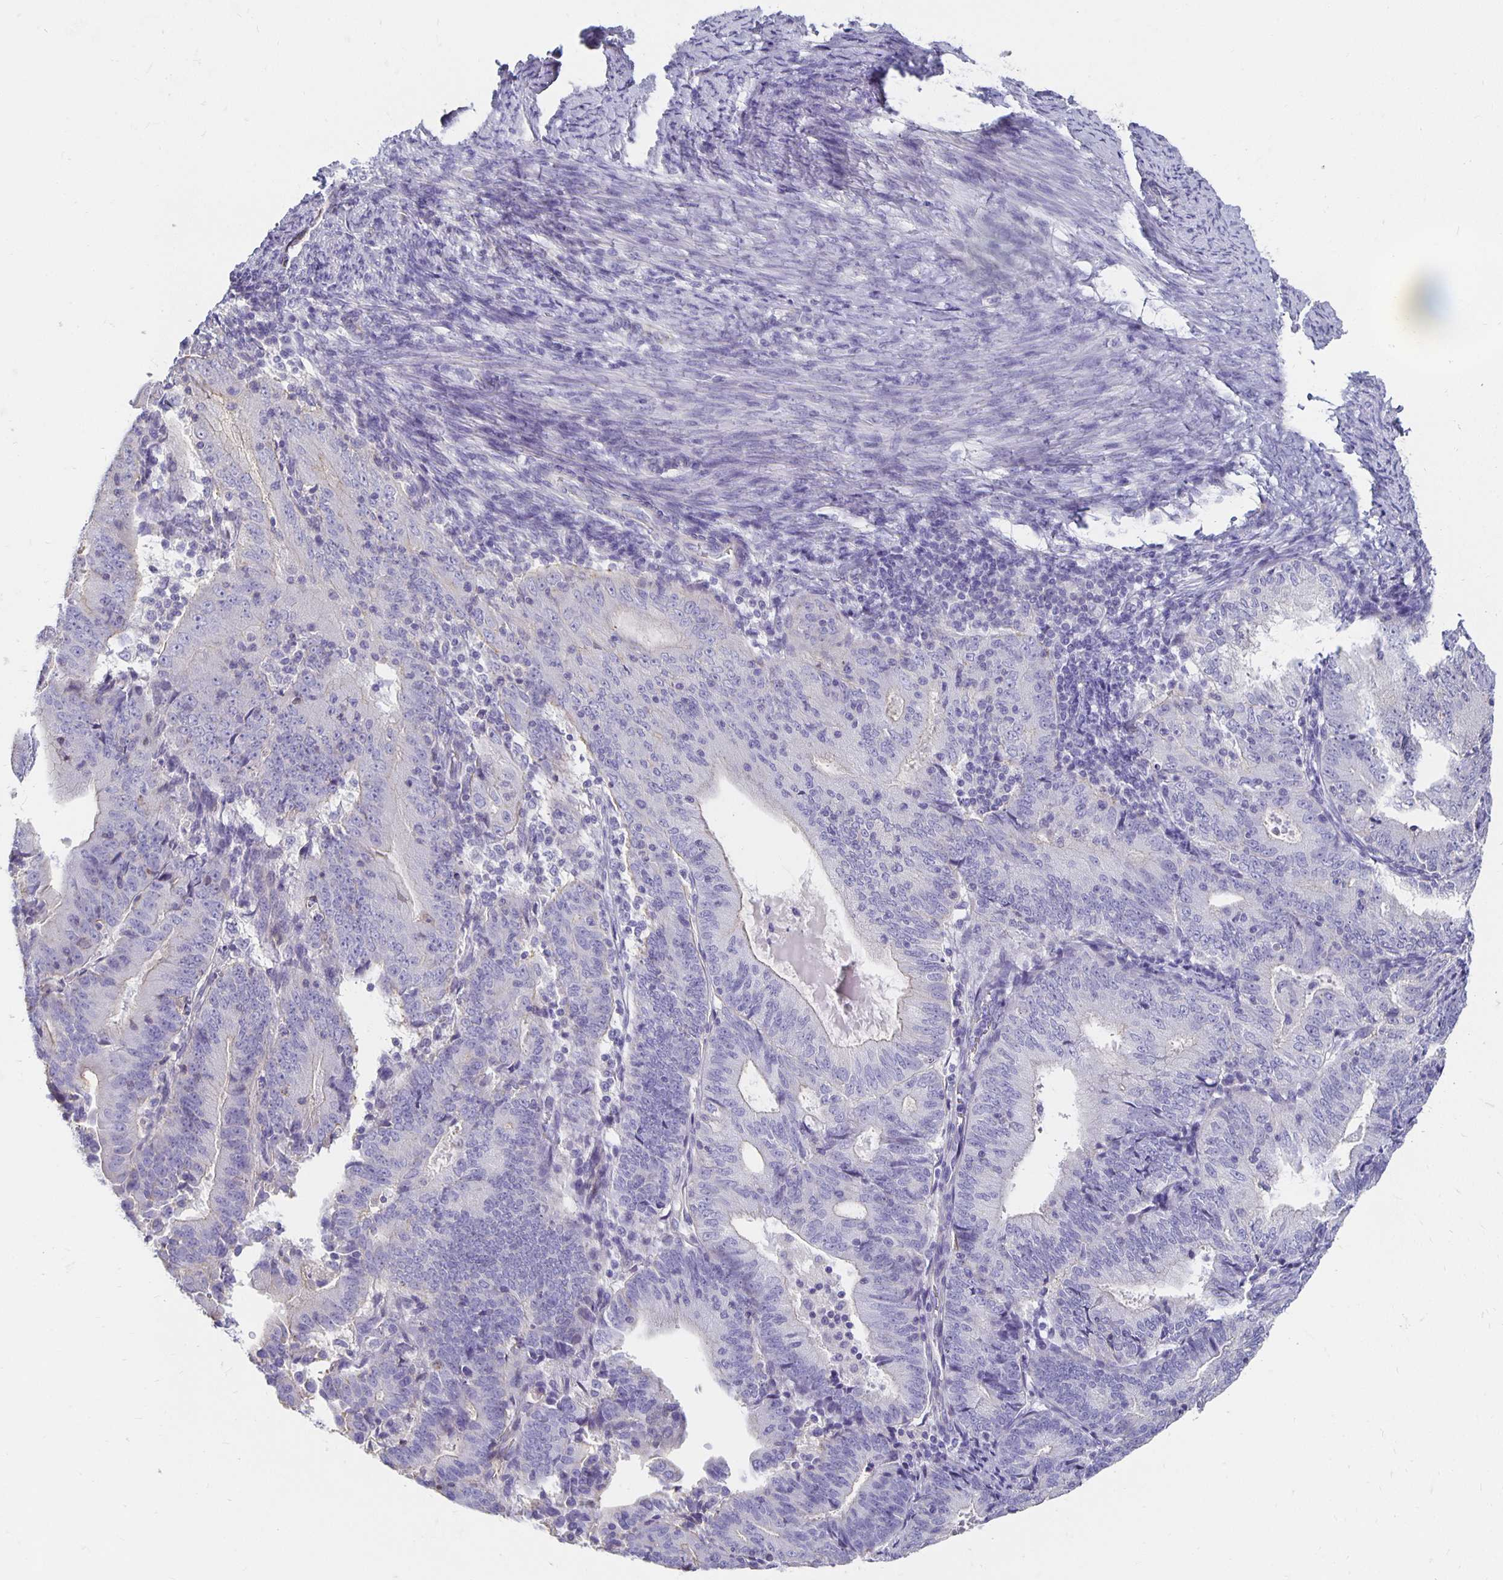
{"staining": {"intensity": "negative", "quantity": "none", "location": "none"}, "tissue": "endometrial cancer", "cell_type": "Tumor cells", "image_type": "cancer", "snomed": [{"axis": "morphology", "description": "Adenocarcinoma, NOS"}, {"axis": "topography", "description": "Endometrium"}], "caption": "DAB immunohistochemical staining of endometrial adenocarcinoma exhibits no significant staining in tumor cells.", "gene": "APOB", "patient": {"sex": "female", "age": 70}}